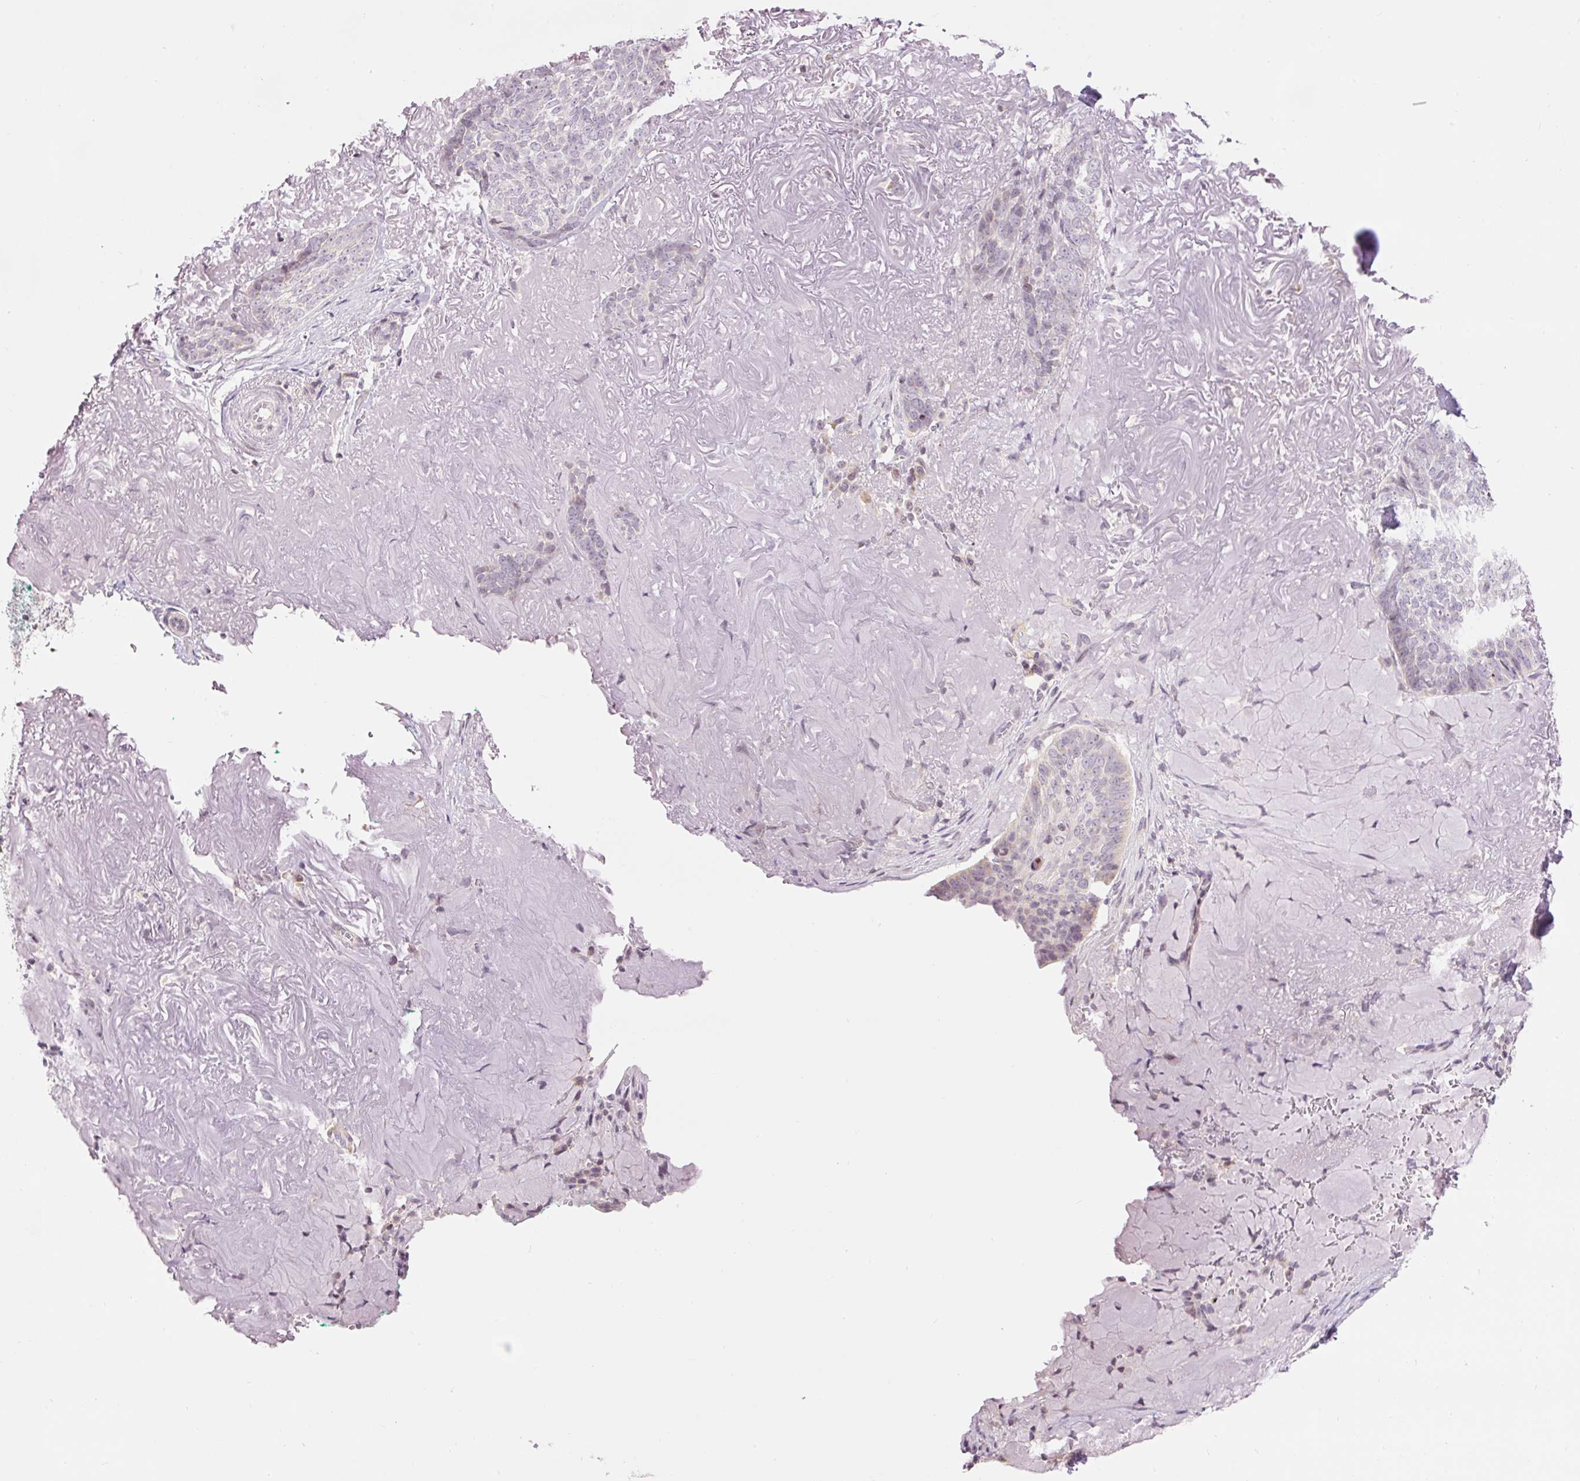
{"staining": {"intensity": "negative", "quantity": "none", "location": "none"}, "tissue": "skin cancer", "cell_type": "Tumor cells", "image_type": "cancer", "snomed": [{"axis": "morphology", "description": "Basal cell carcinoma"}, {"axis": "topography", "description": "Skin"}, {"axis": "topography", "description": "Skin of face"}], "caption": "DAB immunohistochemical staining of skin basal cell carcinoma shows no significant expression in tumor cells.", "gene": "ABHD11", "patient": {"sex": "female", "age": 95}}